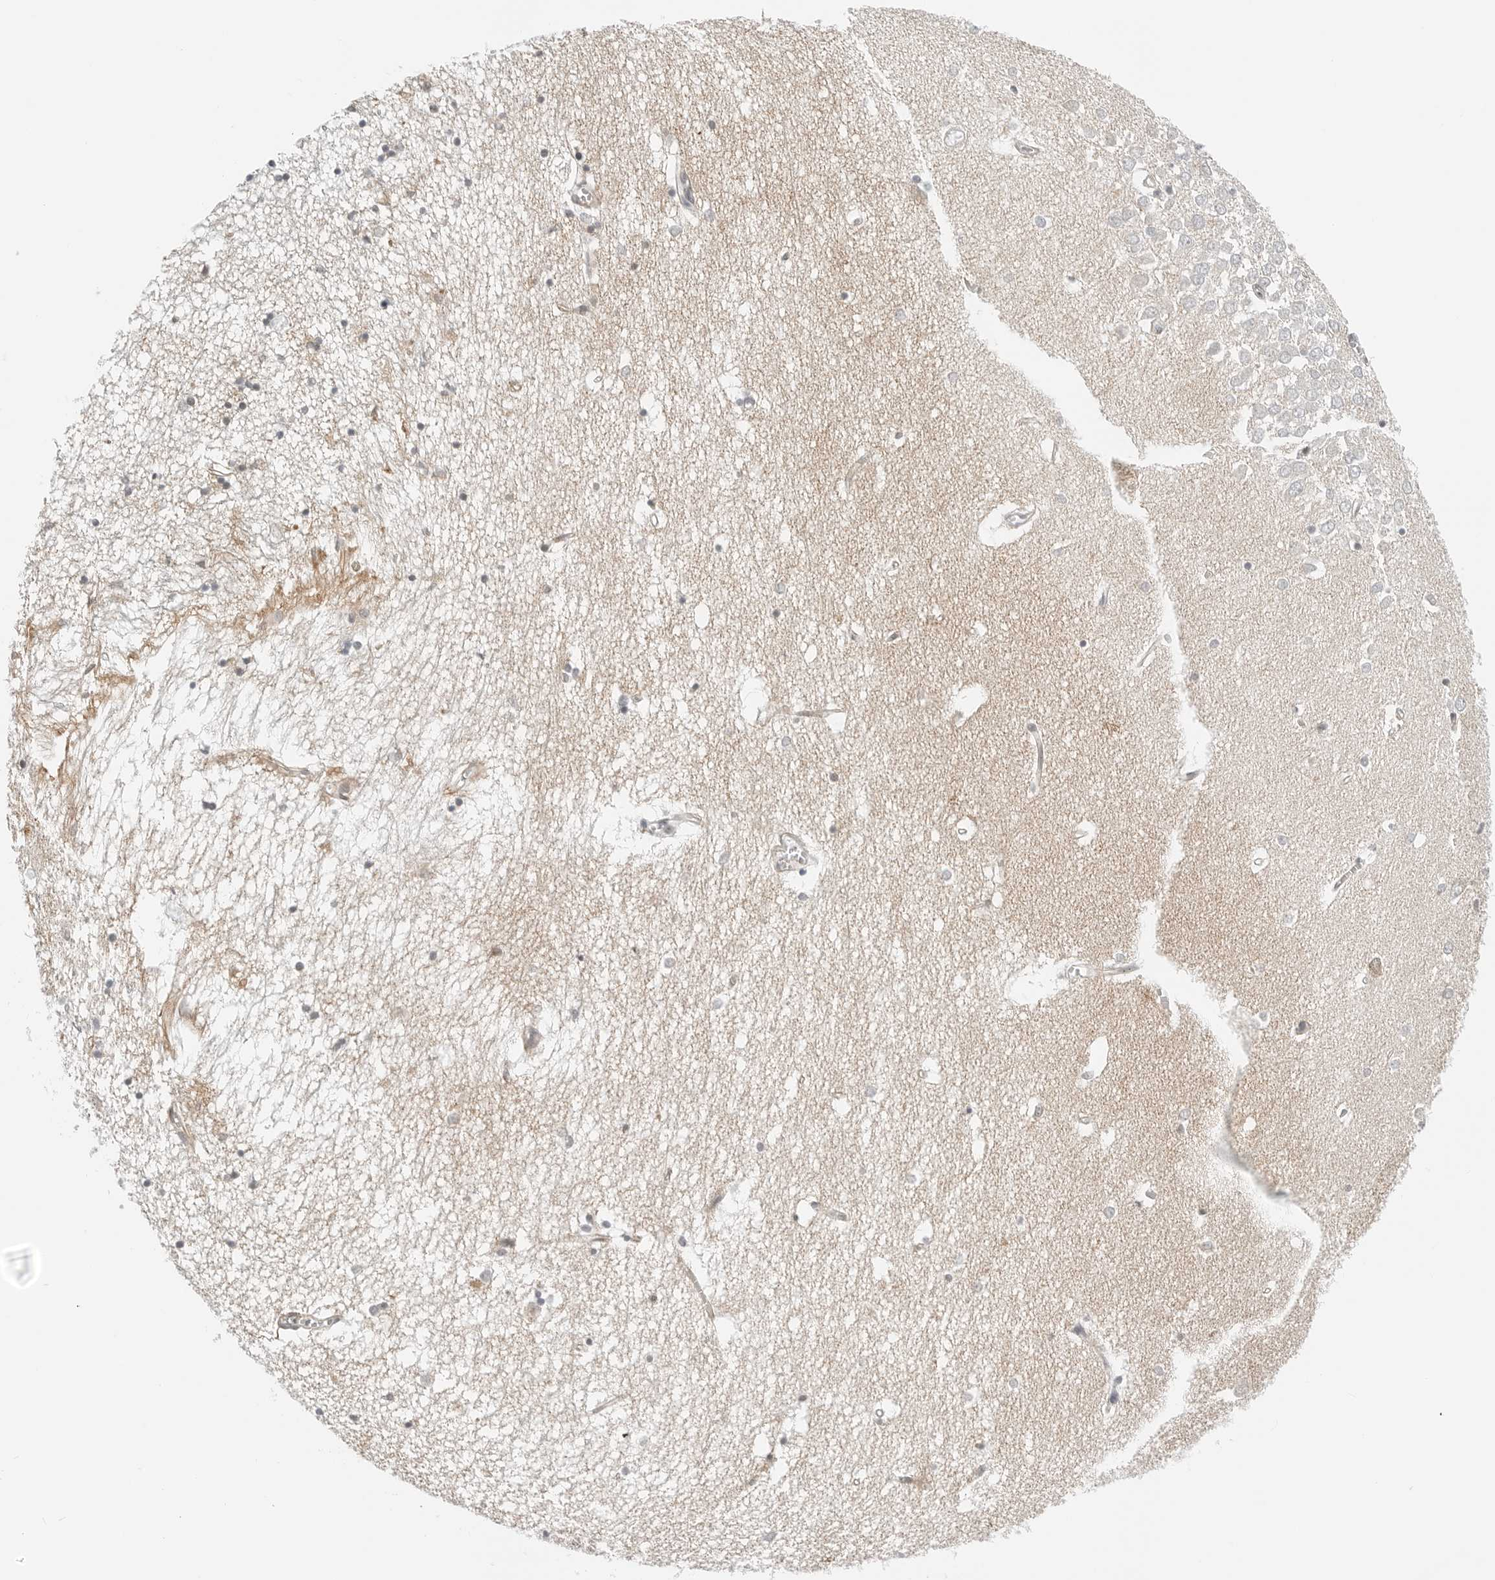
{"staining": {"intensity": "weak", "quantity": "<25%", "location": "cytoplasmic/membranous,nuclear"}, "tissue": "hippocampus", "cell_type": "Glial cells", "image_type": "normal", "snomed": [{"axis": "morphology", "description": "Normal tissue, NOS"}, {"axis": "topography", "description": "Hippocampus"}], "caption": "Glial cells show no significant positivity in unremarkable hippocampus. Brightfield microscopy of immunohistochemistry stained with DAB (brown) and hematoxylin (blue), captured at high magnification.", "gene": "RIMKLA", "patient": {"sex": "male", "age": 70}}